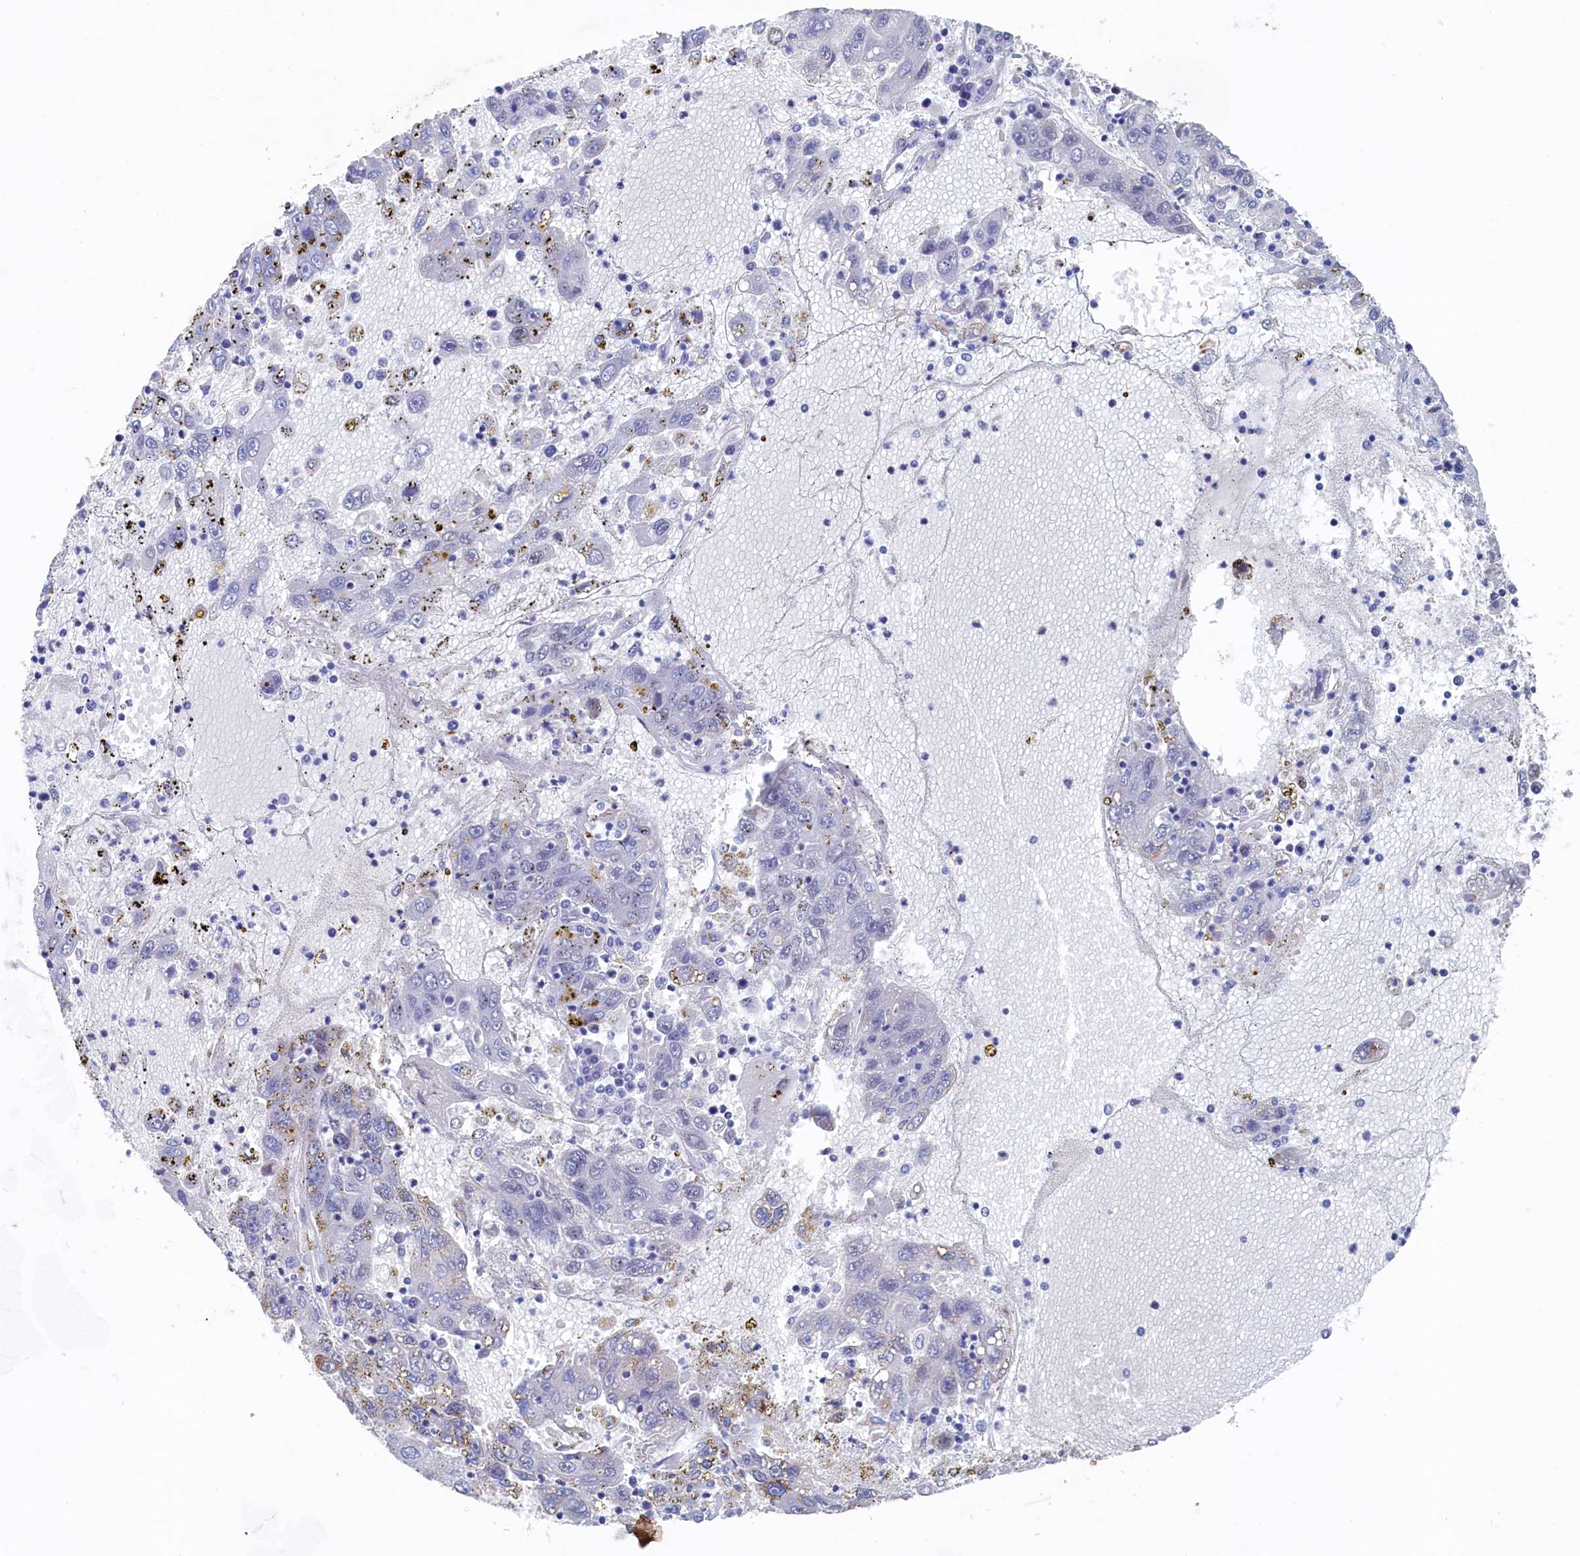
{"staining": {"intensity": "negative", "quantity": "none", "location": "none"}, "tissue": "liver cancer", "cell_type": "Tumor cells", "image_type": "cancer", "snomed": [{"axis": "morphology", "description": "Carcinoma, Hepatocellular, NOS"}, {"axis": "topography", "description": "Liver"}], "caption": "A high-resolution histopathology image shows immunohistochemistry staining of liver cancer, which shows no significant positivity in tumor cells.", "gene": "CBLIF", "patient": {"sex": "male", "age": 49}}